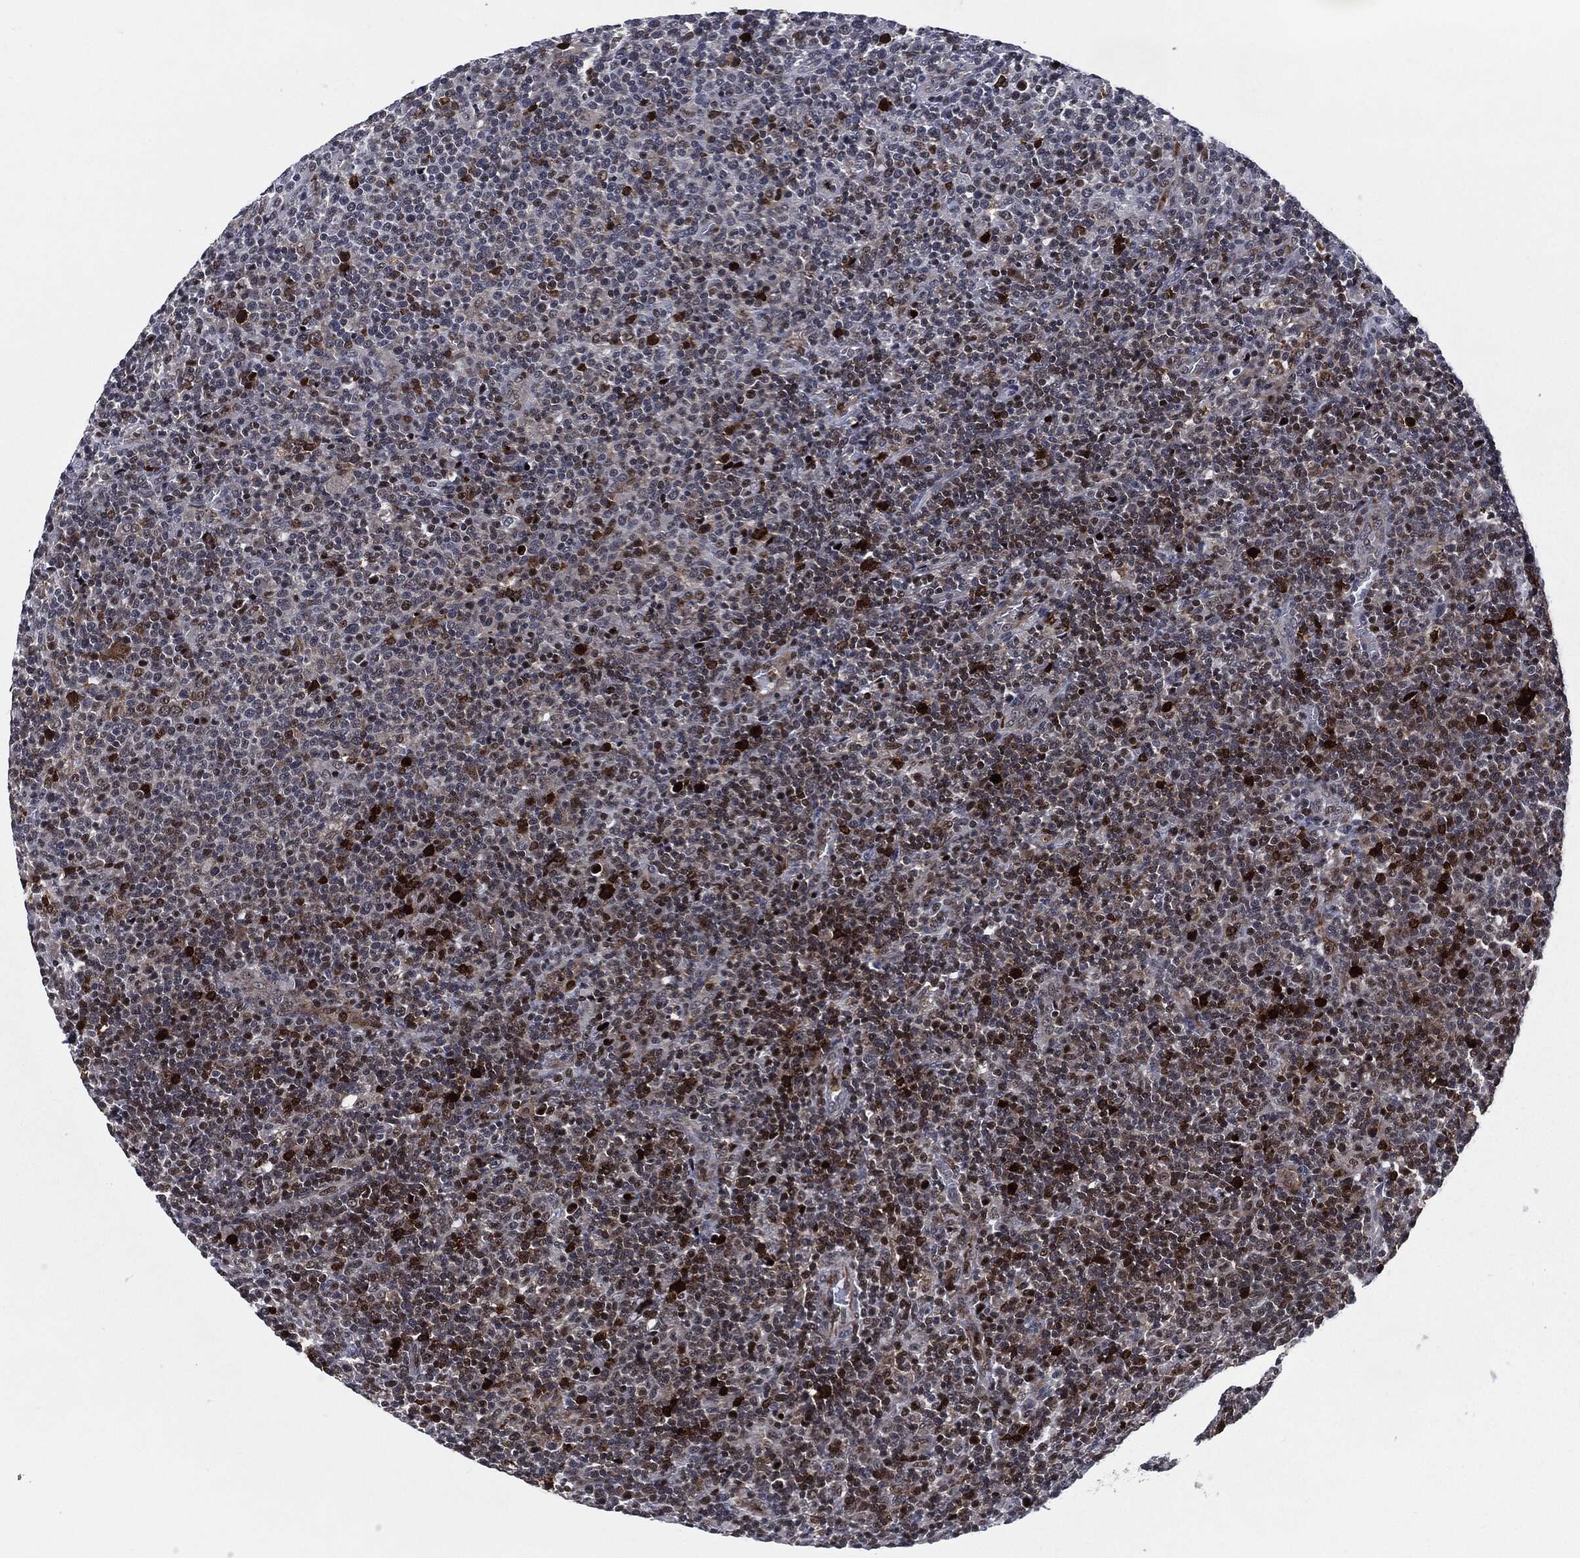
{"staining": {"intensity": "moderate", "quantity": "25%-75%", "location": "cytoplasmic/membranous,nuclear"}, "tissue": "lymphoma", "cell_type": "Tumor cells", "image_type": "cancer", "snomed": [{"axis": "morphology", "description": "Malignant lymphoma, non-Hodgkin's type, High grade"}, {"axis": "topography", "description": "Lymph node"}], "caption": "DAB immunohistochemical staining of lymphoma demonstrates moderate cytoplasmic/membranous and nuclear protein staining in about 25%-75% of tumor cells.", "gene": "AKT2", "patient": {"sex": "male", "age": 61}}